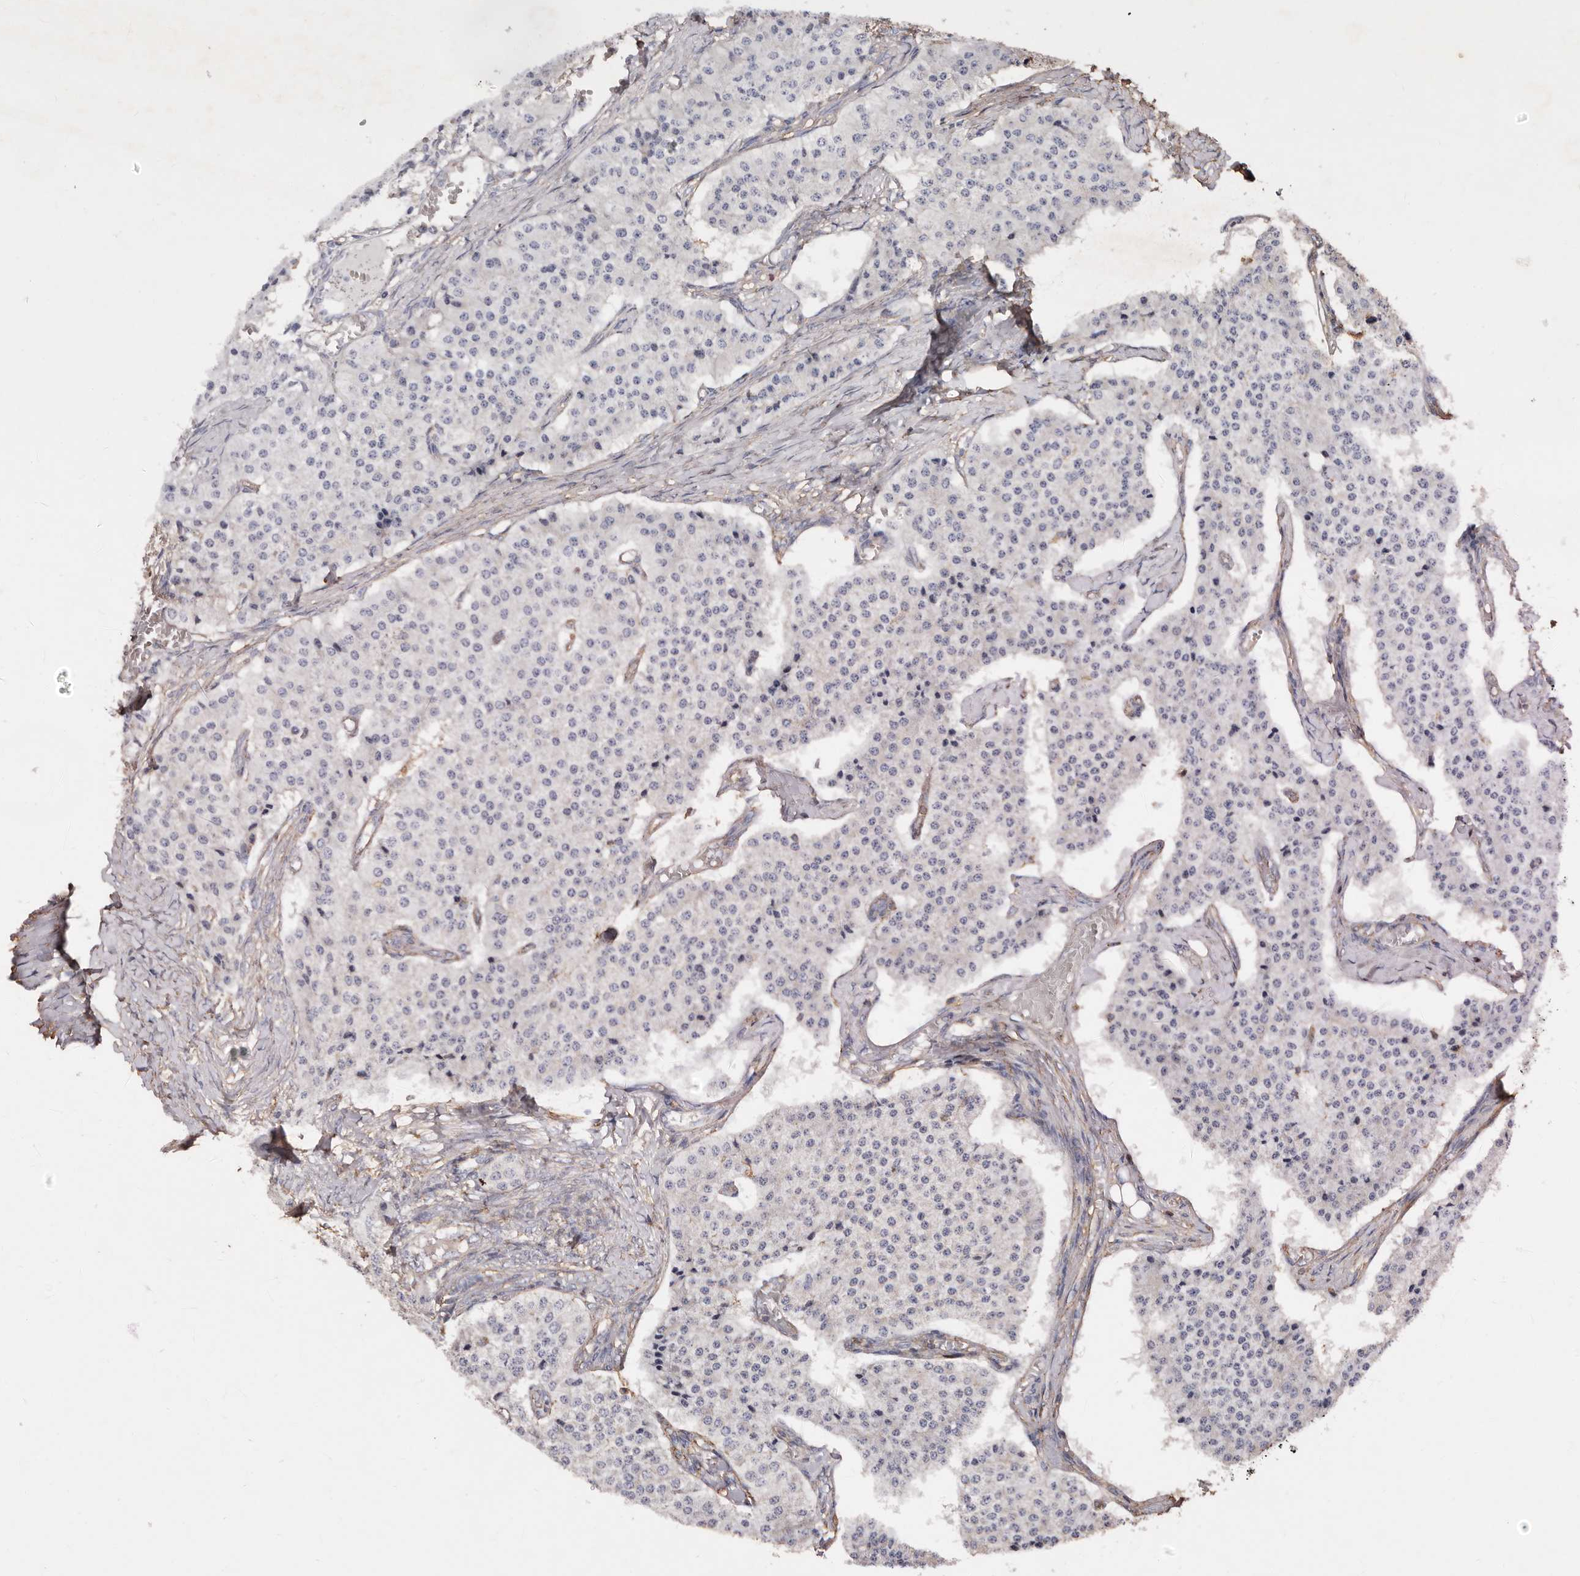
{"staining": {"intensity": "negative", "quantity": "none", "location": "none"}, "tissue": "carcinoid", "cell_type": "Tumor cells", "image_type": "cancer", "snomed": [{"axis": "morphology", "description": "Carcinoid, malignant, NOS"}, {"axis": "topography", "description": "Colon"}], "caption": "Tumor cells show no significant positivity in carcinoid. (DAB (3,3'-diaminobenzidine) IHC visualized using brightfield microscopy, high magnification).", "gene": "COQ8B", "patient": {"sex": "female", "age": 52}}